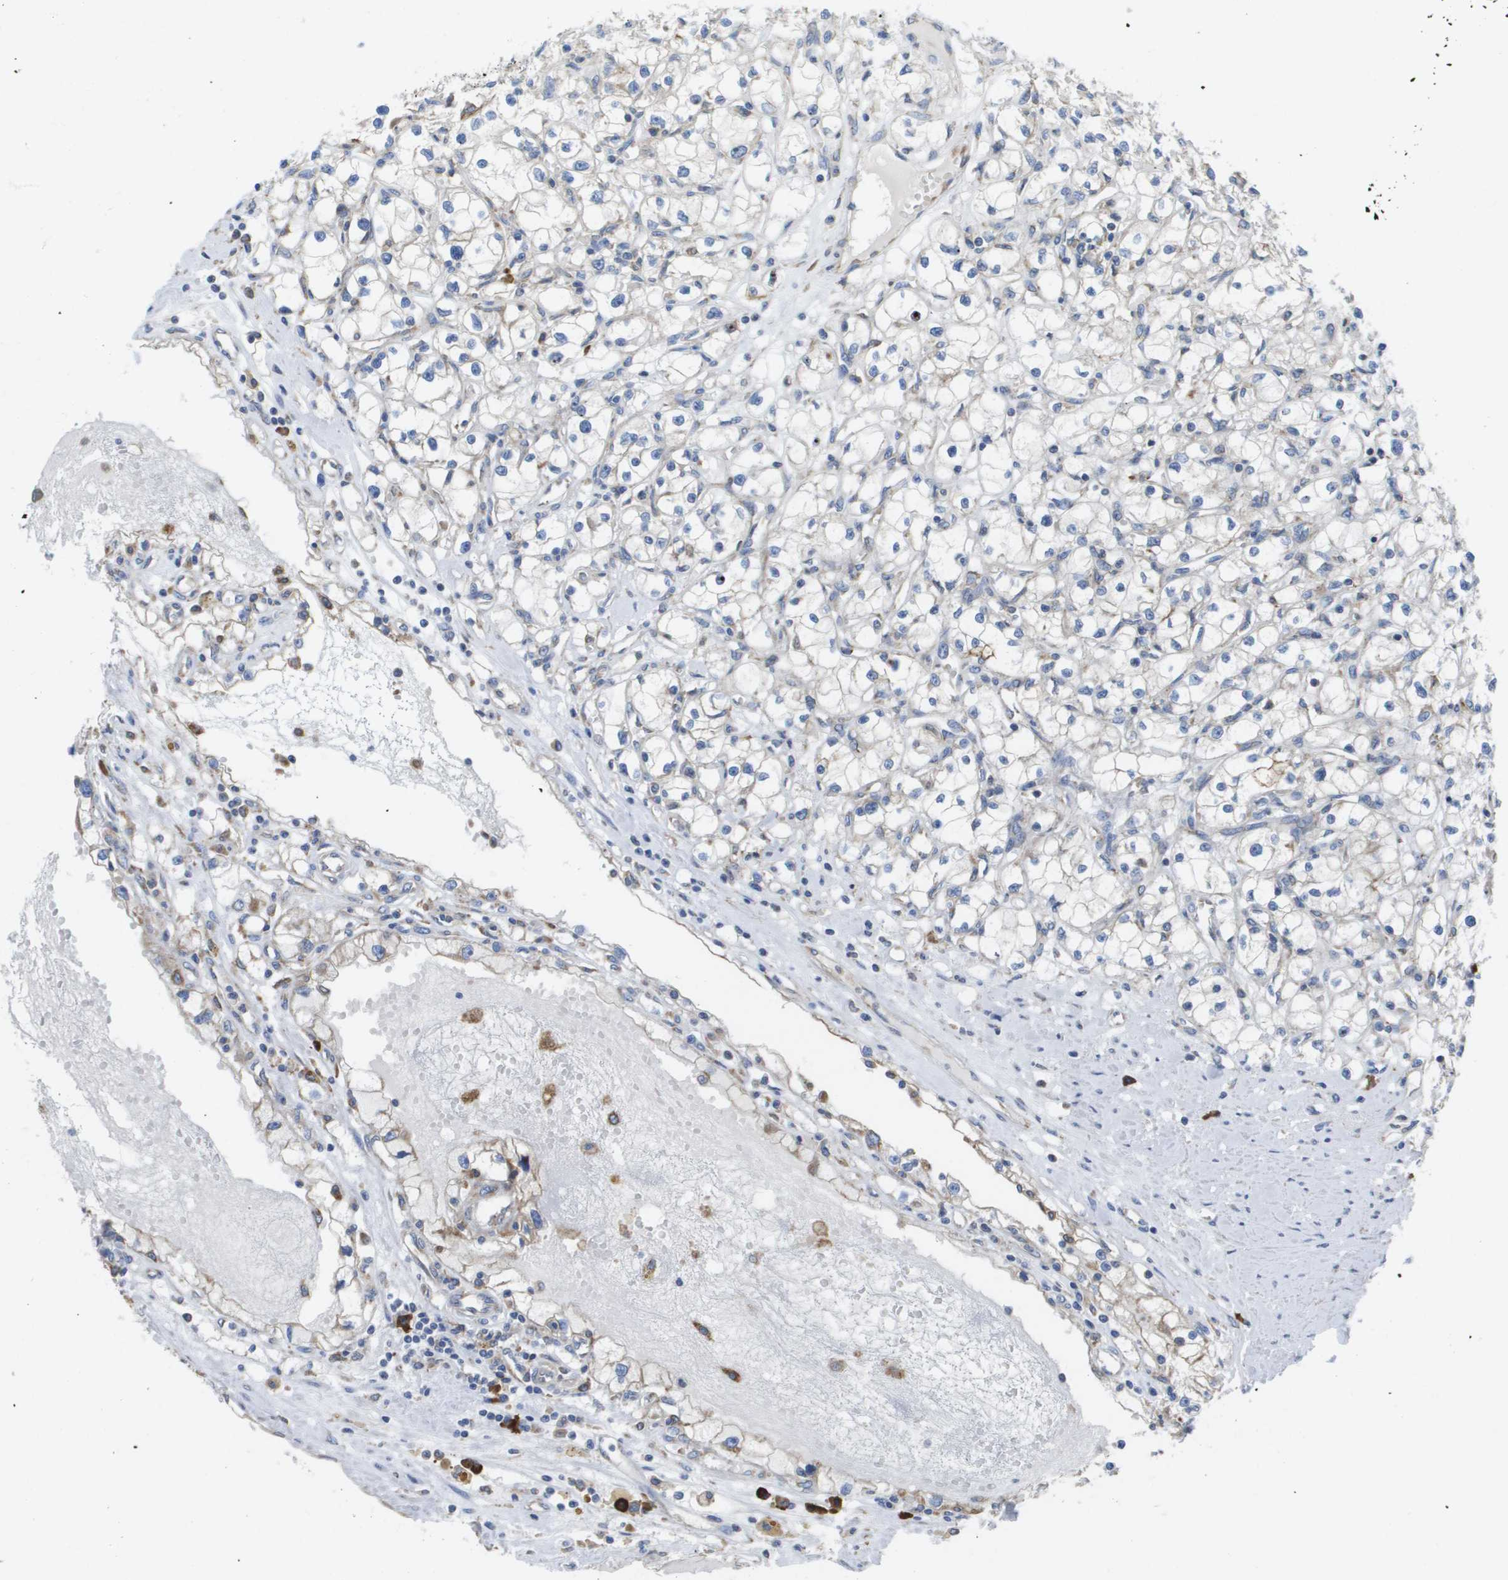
{"staining": {"intensity": "negative", "quantity": "none", "location": "none"}, "tissue": "renal cancer", "cell_type": "Tumor cells", "image_type": "cancer", "snomed": [{"axis": "morphology", "description": "Adenocarcinoma, NOS"}, {"axis": "topography", "description": "Kidney"}], "caption": "Histopathology image shows no significant protein staining in tumor cells of adenocarcinoma (renal).", "gene": "SDR42E1", "patient": {"sex": "male", "age": 56}}